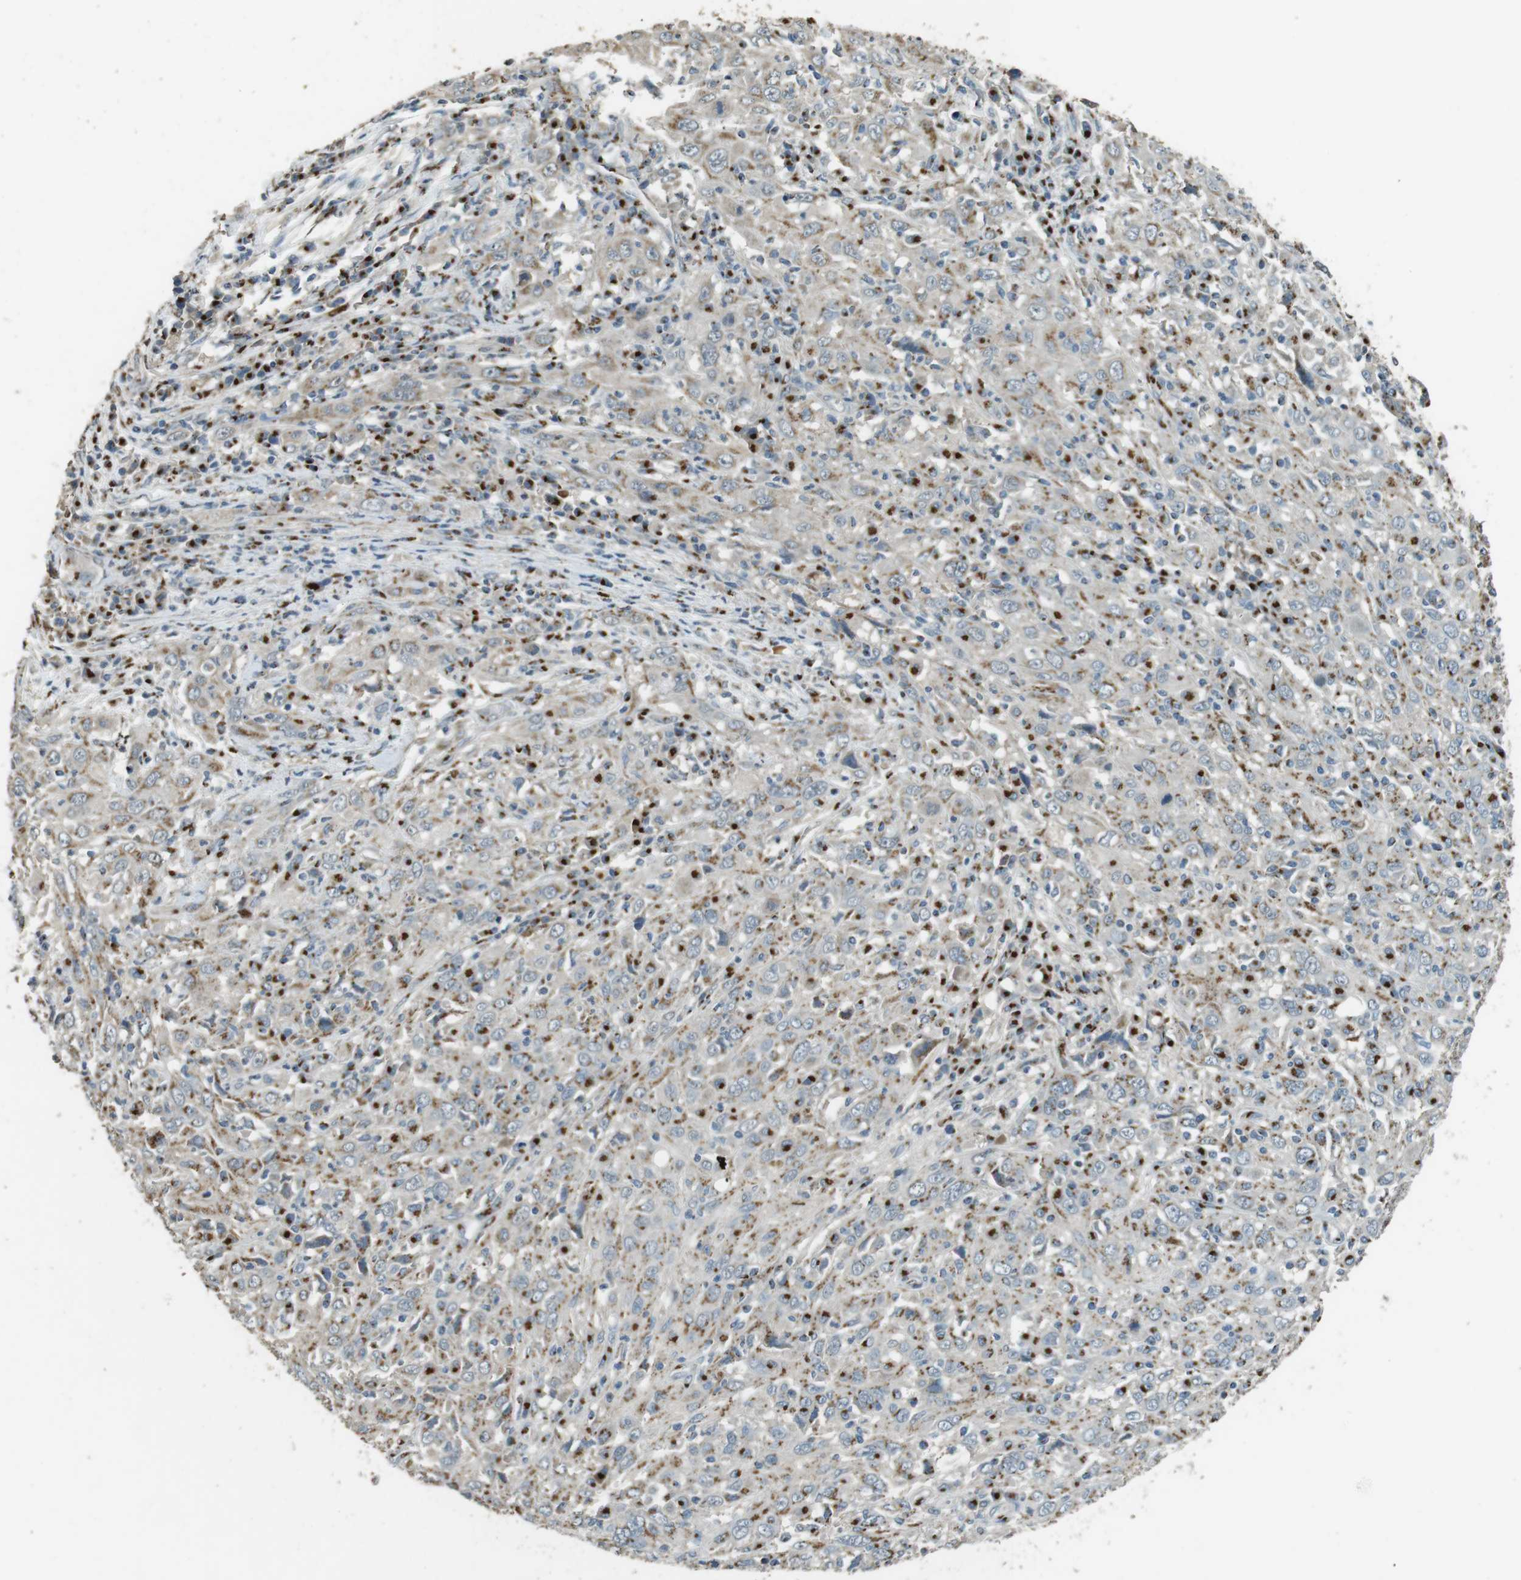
{"staining": {"intensity": "moderate", "quantity": ">75%", "location": "cytoplasmic/membranous"}, "tissue": "cervical cancer", "cell_type": "Tumor cells", "image_type": "cancer", "snomed": [{"axis": "morphology", "description": "Squamous cell carcinoma, NOS"}, {"axis": "topography", "description": "Cervix"}], "caption": "High-magnification brightfield microscopy of cervical cancer stained with DAB (3,3'-diaminobenzidine) (brown) and counterstained with hematoxylin (blue). tumor cells exhibit moderate cytoplasmic/membranous positivity is seen in approximately>75% of cells.", "gene": "TMEM115", "patient": {"sex": "female", "age": 46}}